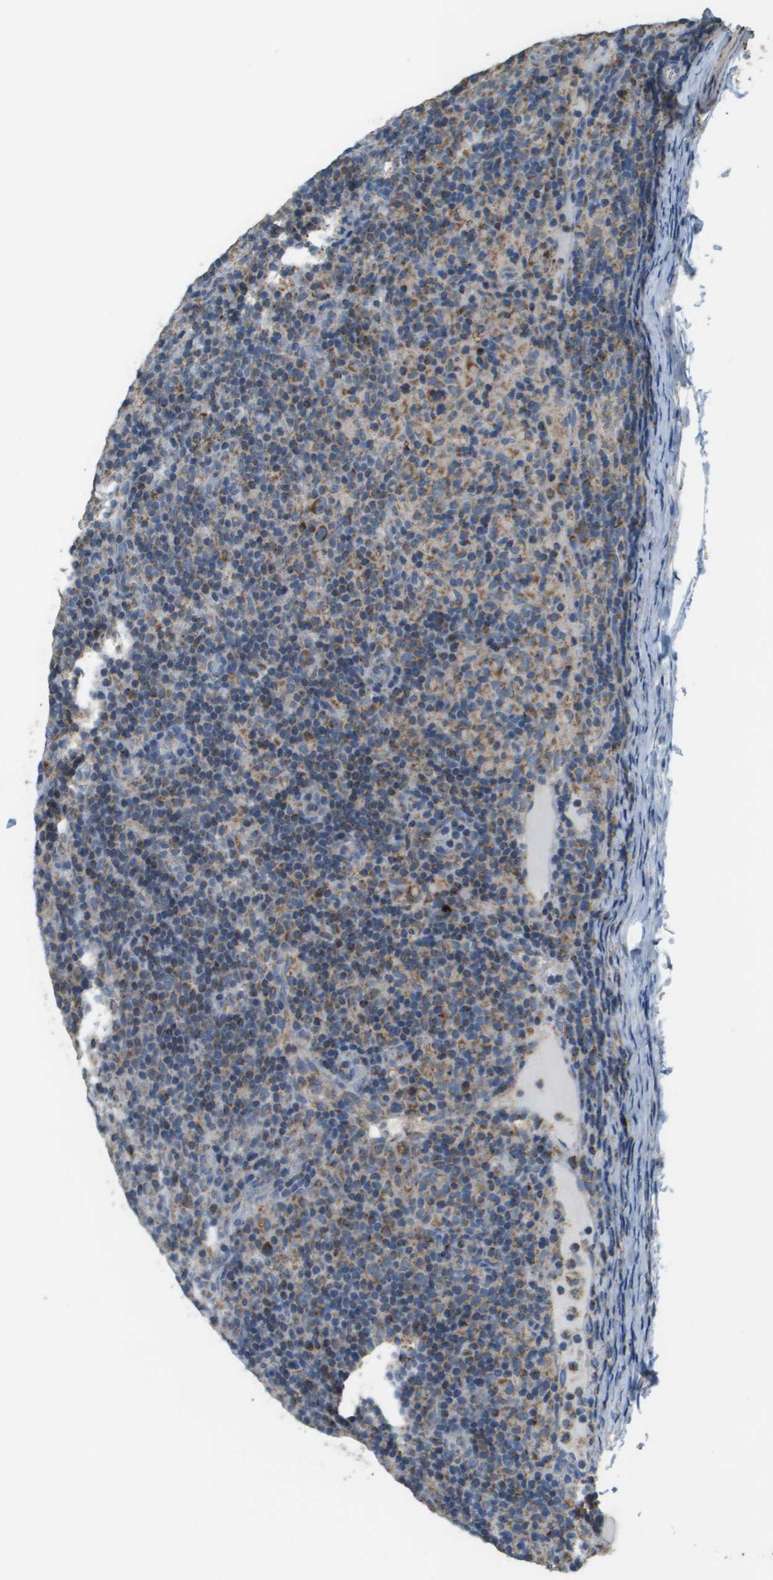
{"staining": {"intensity": "moderate", "quantity": "25%-75%", "location": "cytoplasmic/membranous"}, "tissue": "lymphoma", "cell_type": "Tumor cells", "image_type": "cancer", "snomed": [{"axis": "morphology", "description": "Hodgkin's disease, NOS"}, {"axis": "topography", "description": "Lymph node"}], "caption": "DAB (3,3'-diaminobenzidine) immunohistochemical staining of human Hodgkin's disease shows moderate cytoplasmic/membranous protein positivity in about 25%-75% of tumor cells.", "gene": "FH", "patient": {"sex": "male", "age": 70}}